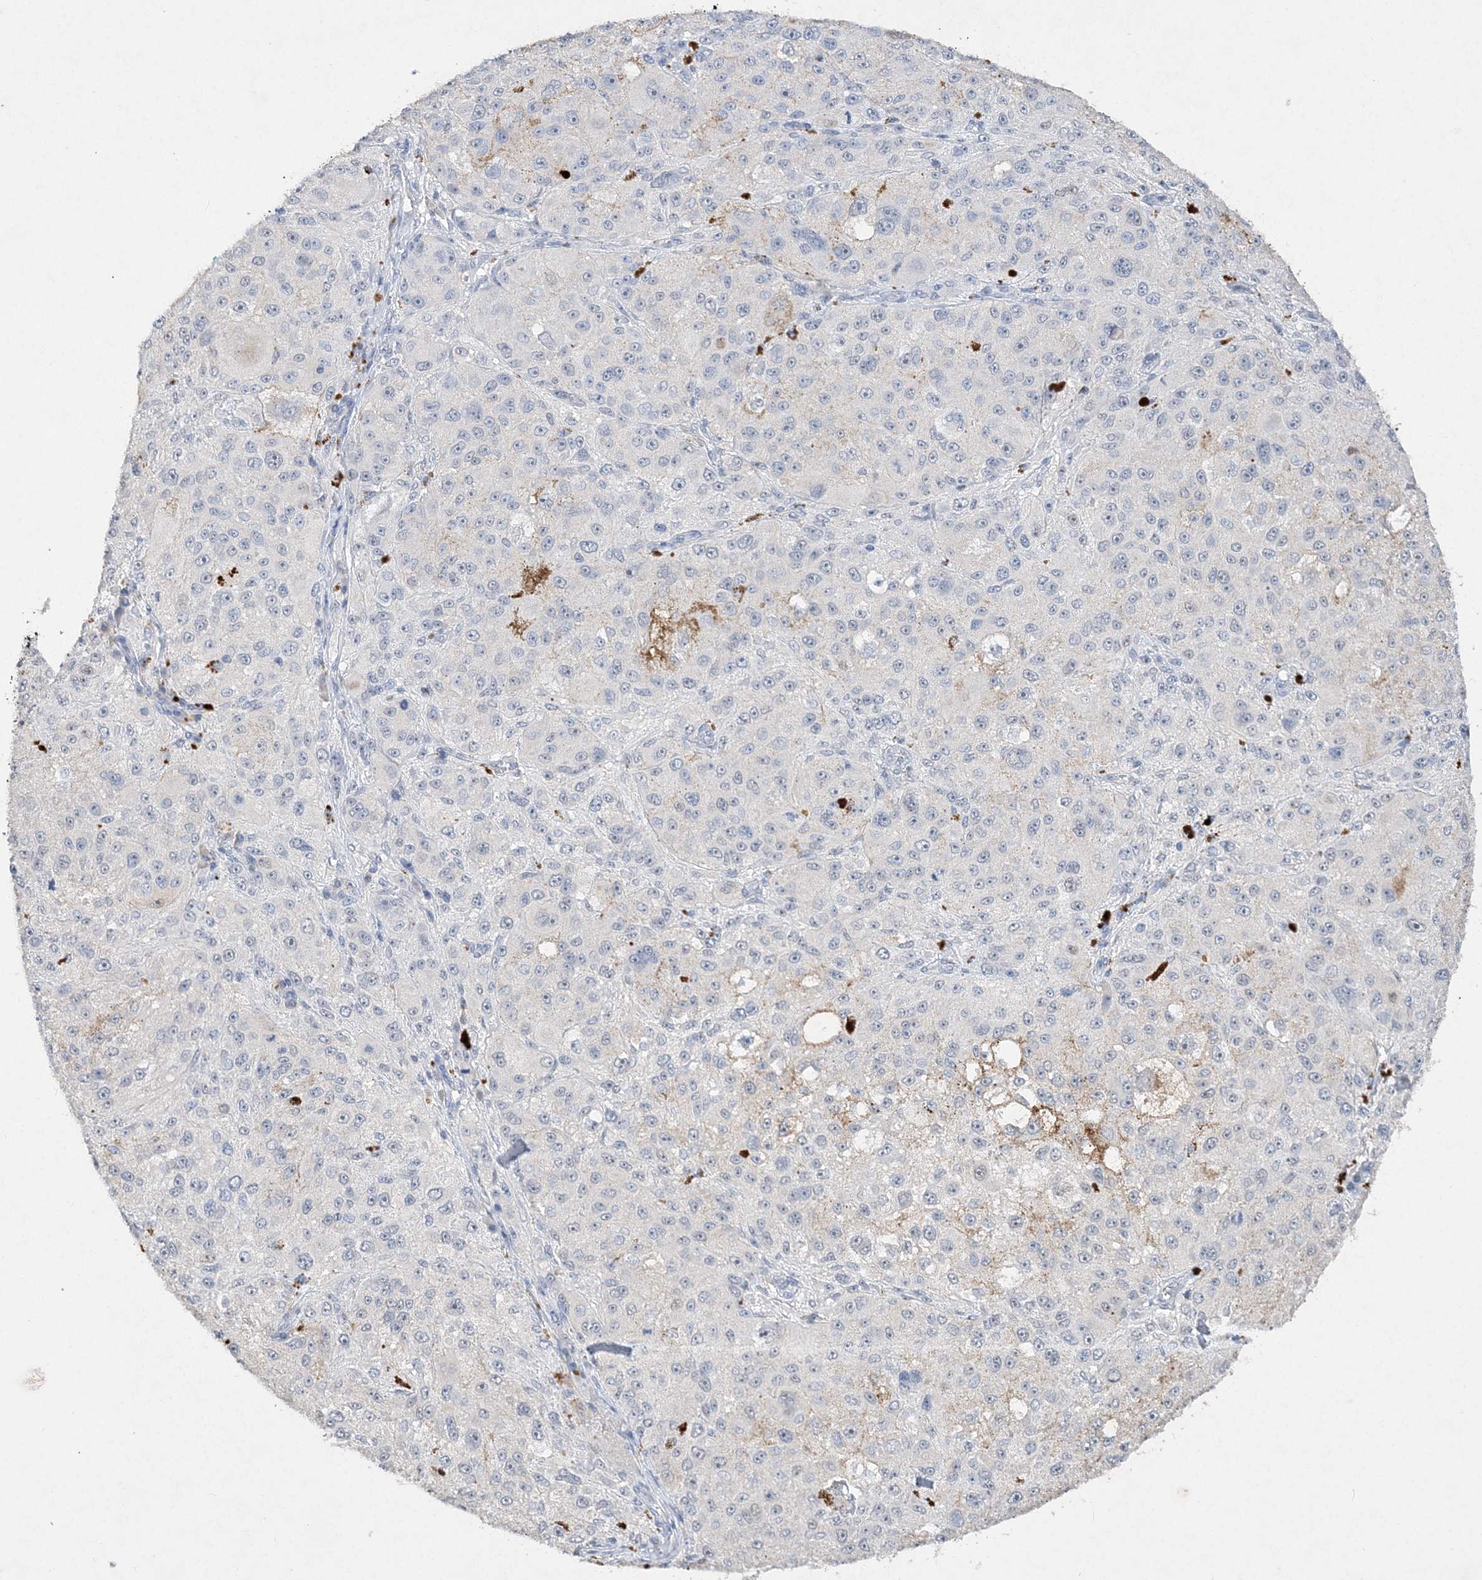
{"staining": {"intensity": "negative", "quantity": "none", "location": "none"}, "tissue": "melanoma", "cell_type": "Tumor cells", "image_type": "cancer", "snomed": [{"axis": "morphology", "description": "Necrosis, NOS"}, {"axis": "morphology", "description": "Malignant melanoma, NOS"}, {"axis": "topography", "description": "Skin"}], "caption": "Photomicrograph shows no significant protein positivity in tumor cells of melanoma.", "gene": "C11orf58", "patient": {"sex": "female", "age": 87}}